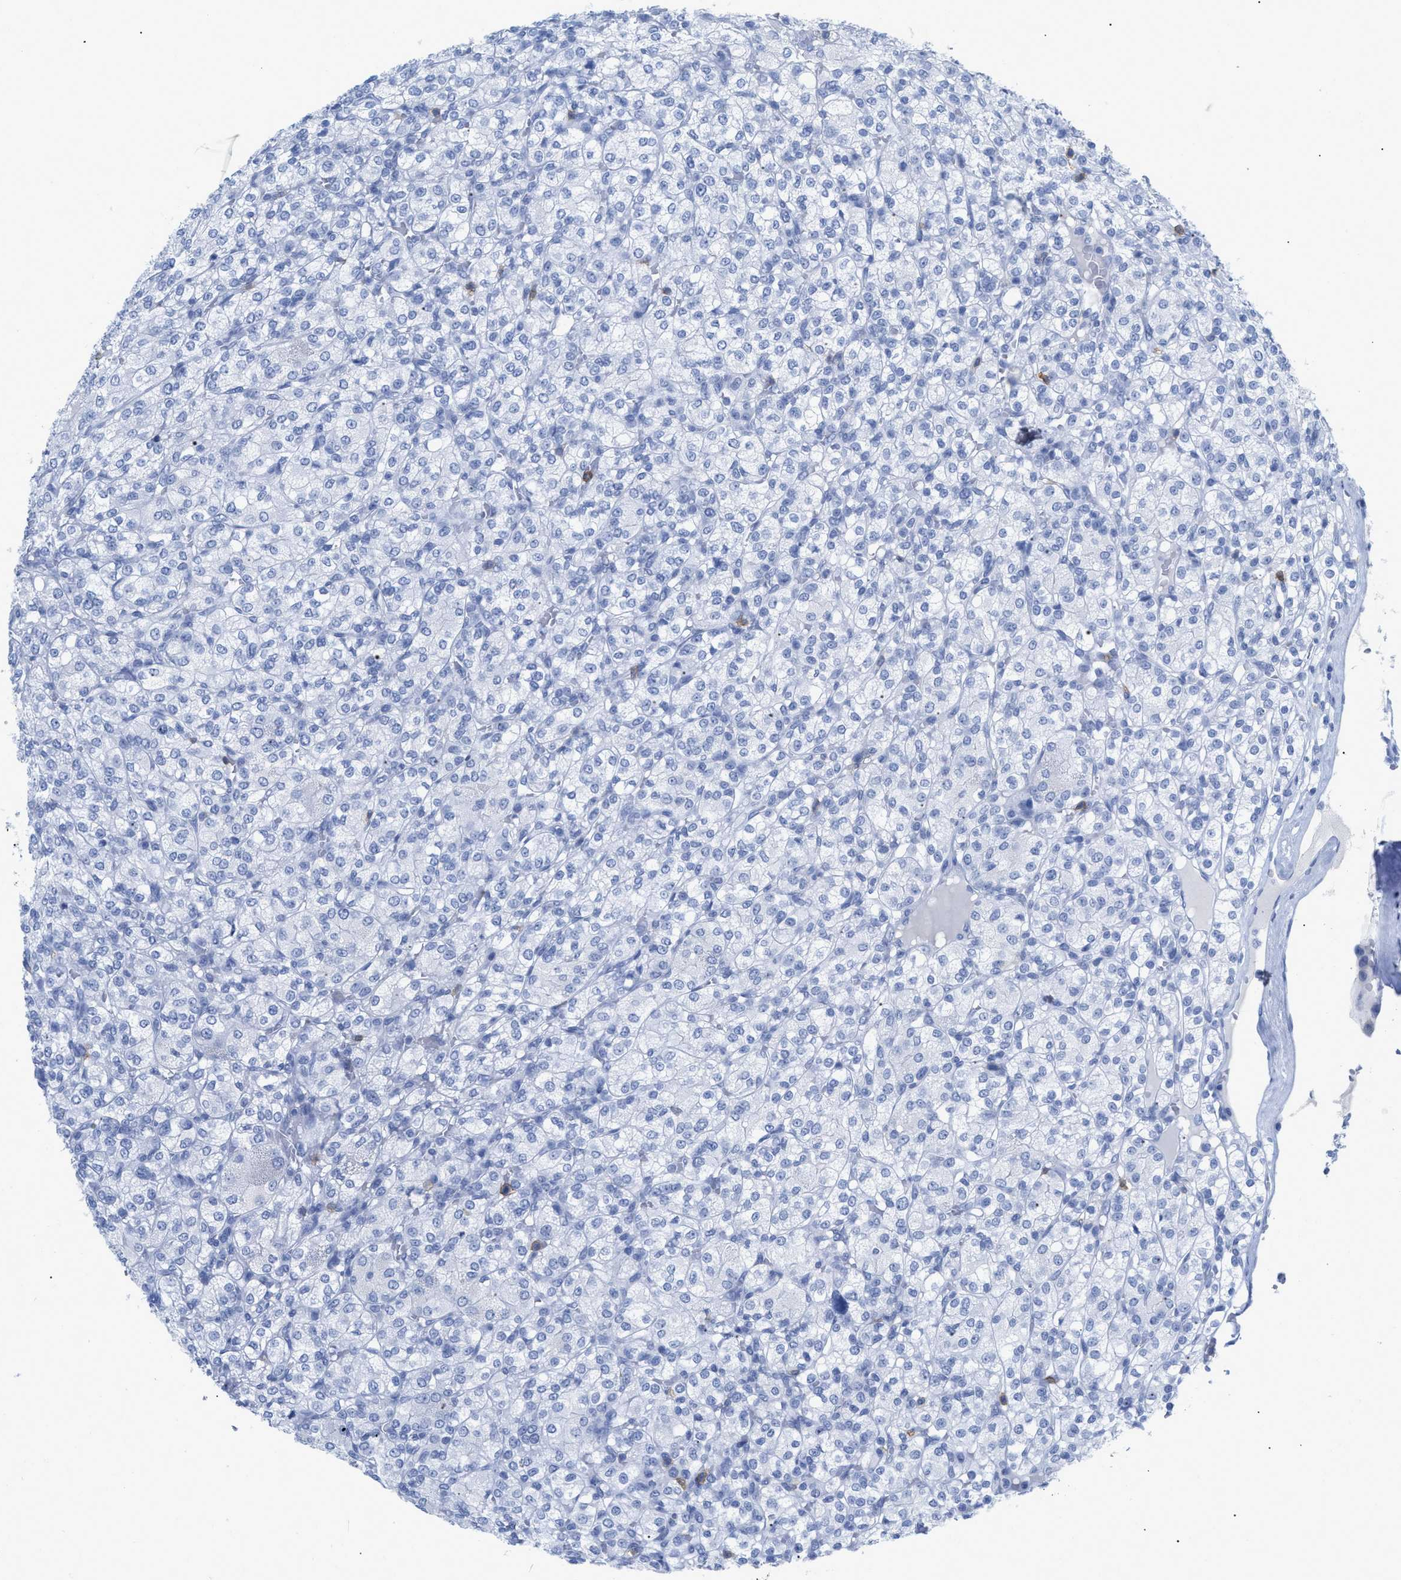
{"staining": {"intensity": "negative", "quantity": "none", "location": "none"}, "tissue": "renal cancer", "cell_type": "Tumor cells", "image_type": "cancer", "snomed": [{"axis": "morphology", "description": "Adenocarcinoma, NOS"}, {"axis": "topography", "description": "Kidney"}], "caption": "Renal cancer was stained to show a protein in brown. There is no significant positivity in tumor cells.", "gene": "CD5", "patient": {"sex": "male", "age": 77}}